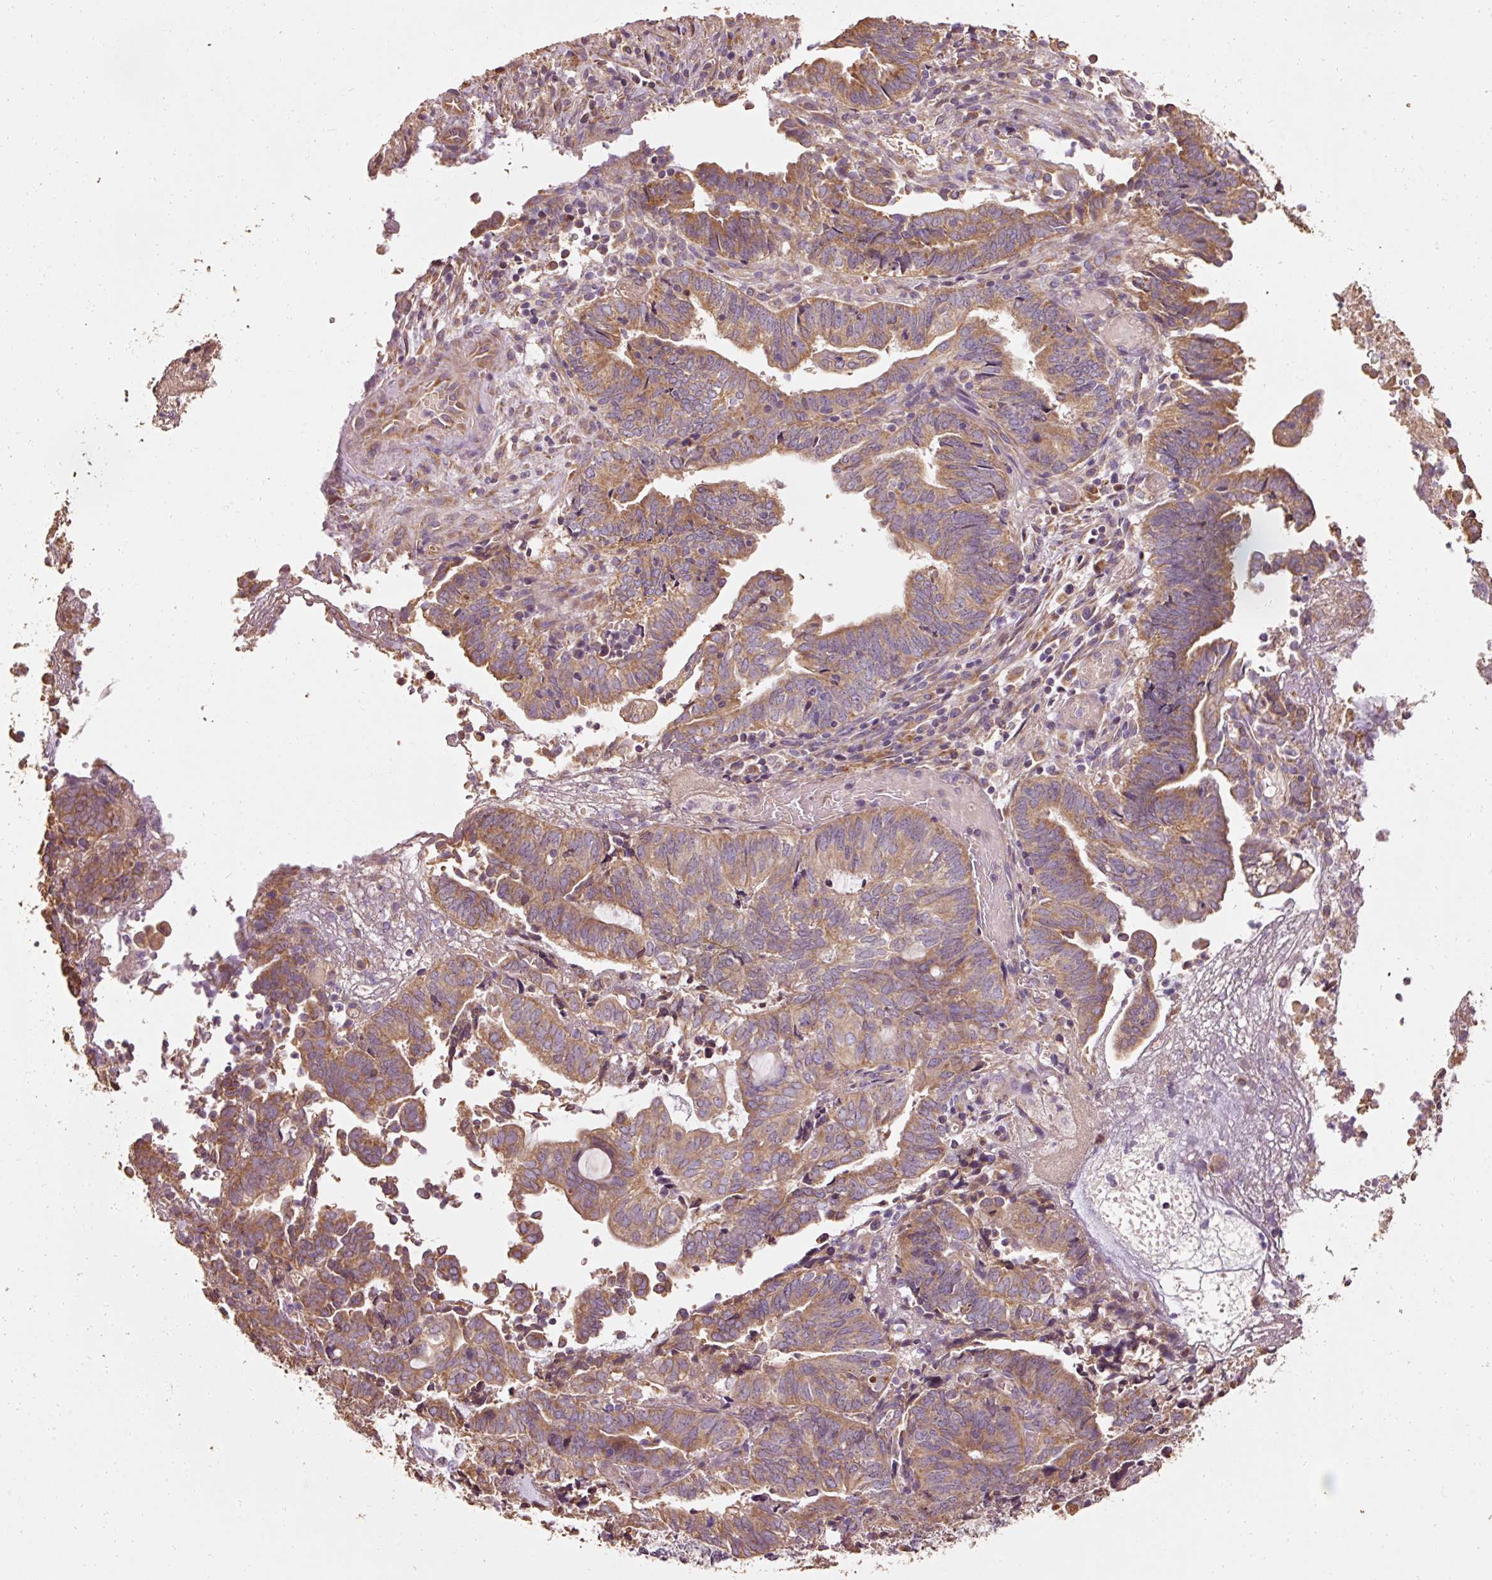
{"staining": {"intensity": "moderate", "quantity": "25%-75%", "location": "cytoplasmic/membranous"}, "tissue": "endometrial cancer", "cell_type": "Tumor cells", "image_type": "cancer", "snomed": [{"axis": "morphology", "description": "Adenocarcinoma, NOS"}, {"axis": "topography", "description": "Uterus"}, {"axis": "topography", "description": "Endometrium"}], "caption": "A medium amount of moderate cytoplasmic/membranous positivity is appreciated in approximately 25%-75% of tumor cells in endometrial cancer (adenocarcinoma) tissue.", "gene": "EFHC1", "patient": {"sex": "female", "age": 70}}